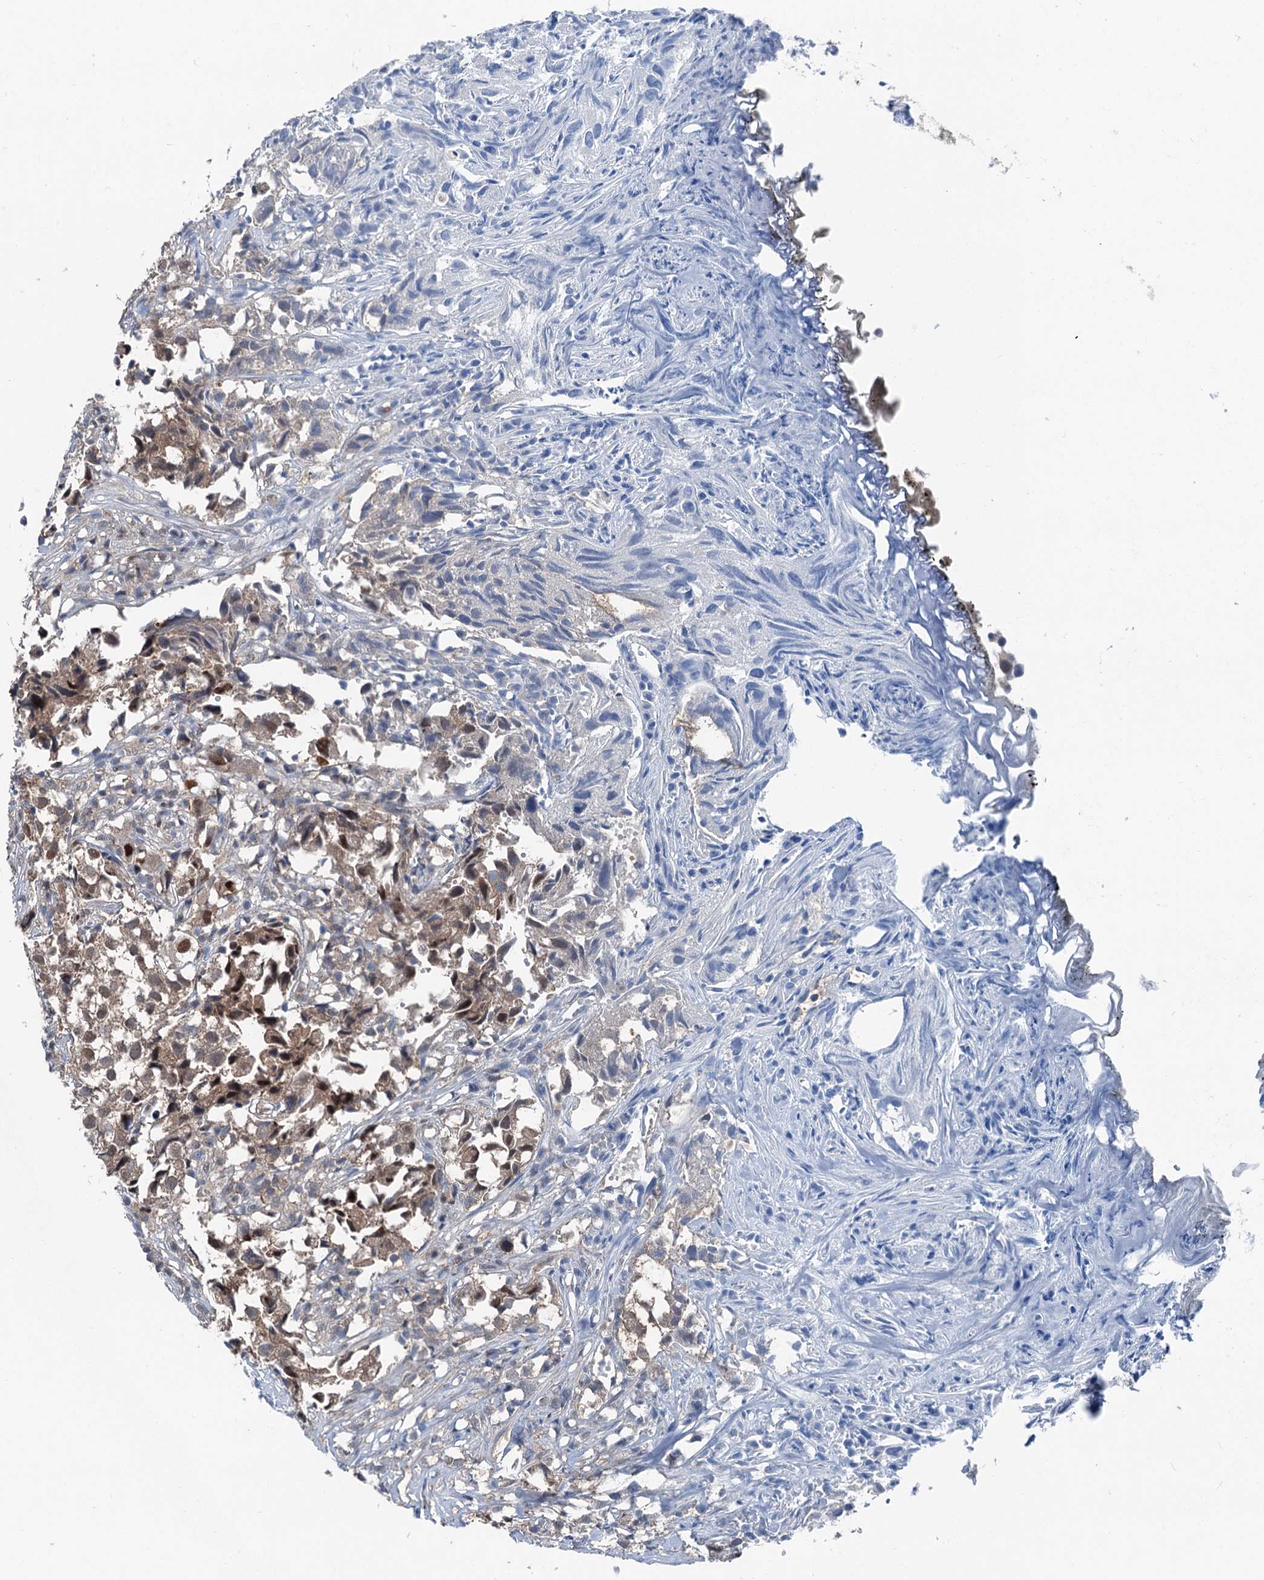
{"staining": {"intensity": "moderate", "quantity": "25%-75%", "location": "nuclear"}, "tissue": "urothelial cancer", "cell_type": "Tumor cells", "image_type": "cancer", "snomed": [{"axis": "morphology", "description": "Urothelial carcinoma, High grade"}, {"axis": "topography", "description": "Urinary bladder"}], "caption": "Urothelial cancer stained with DAB (3,3'-diaminobenzidine) immunohistochemistry exhibits medium levels of moderate nuclear staining in about 25%-75% of tumor cells.", "gene": "PSMD13", "patient": {"sex": "female", "age": 75}}